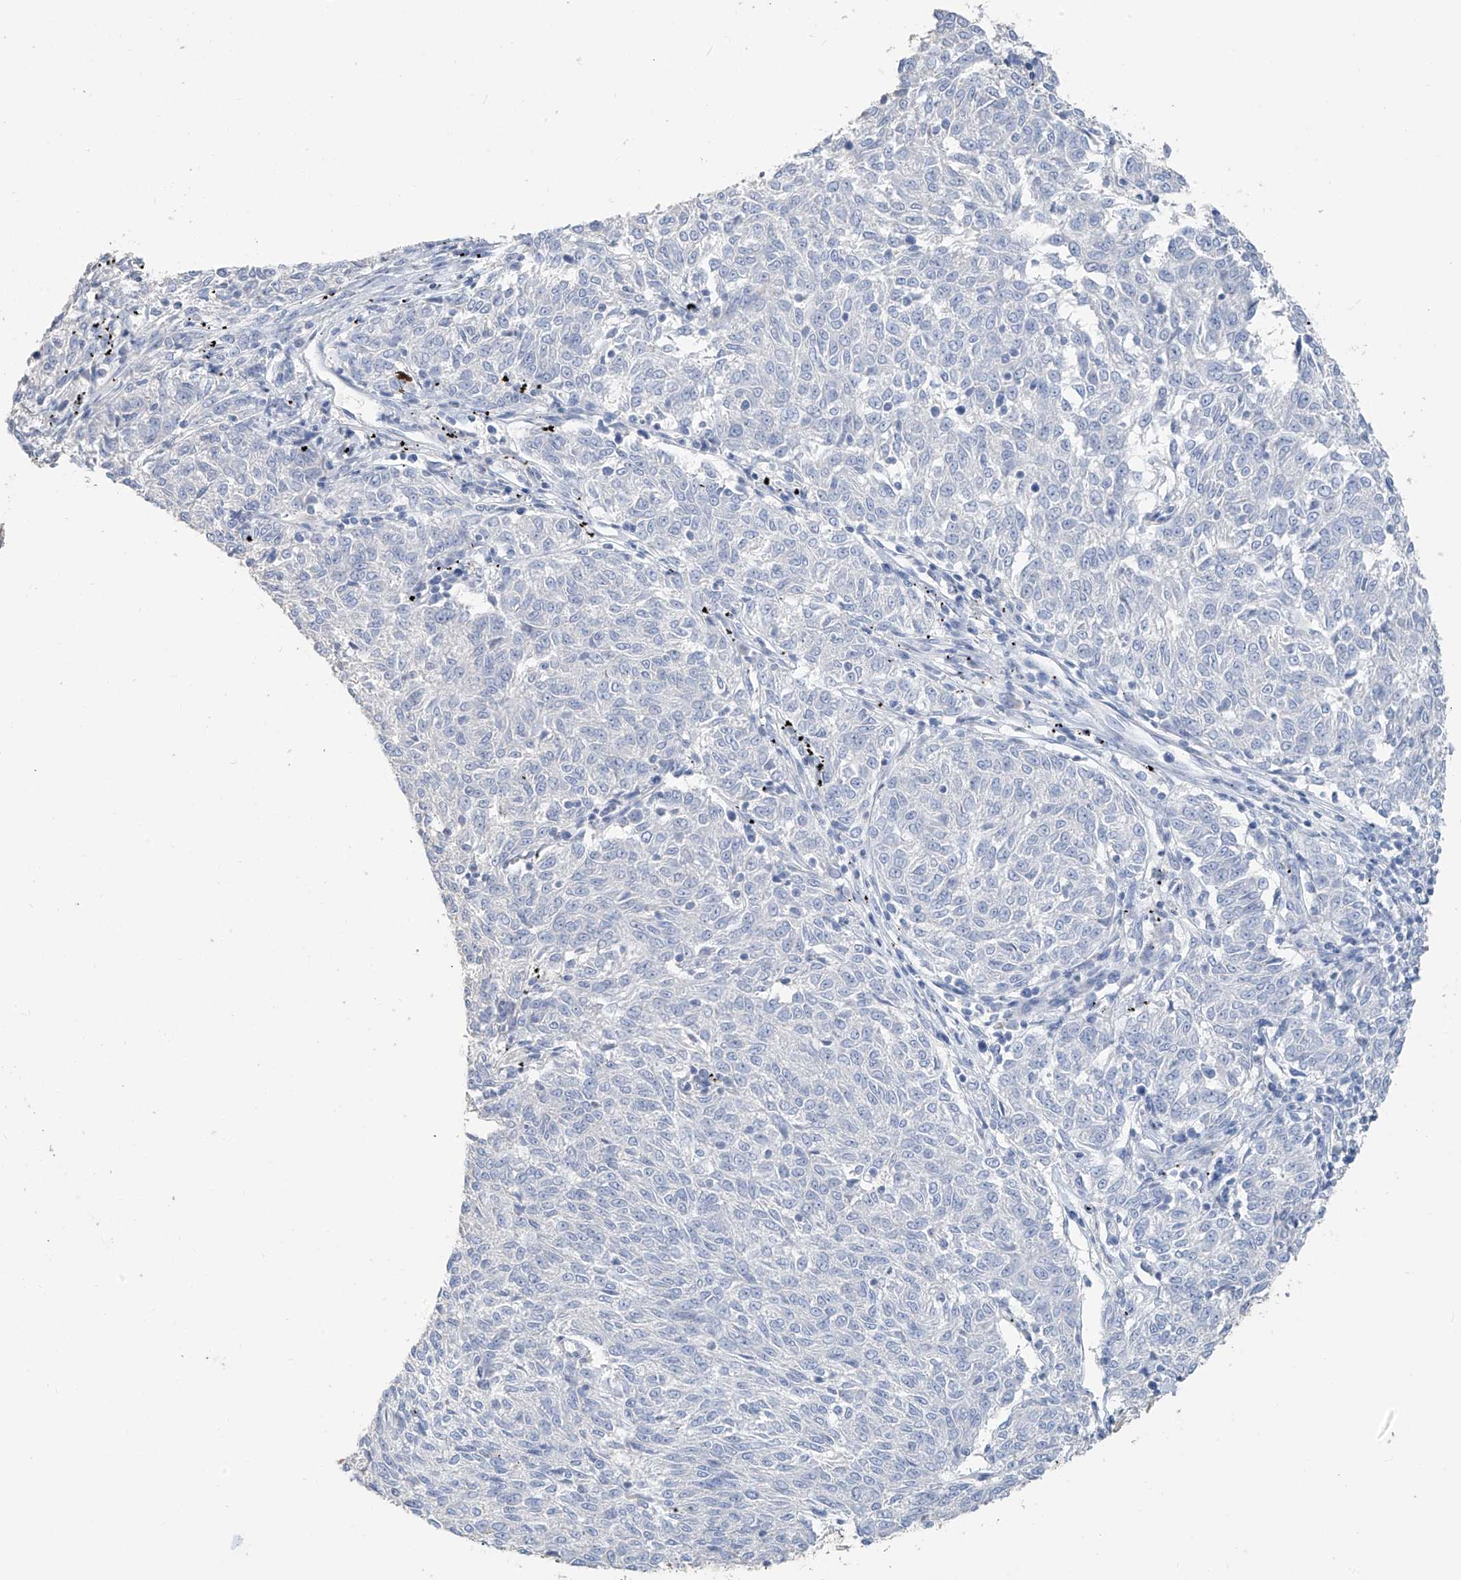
{"staining": {"intensity": "negative", "quantity": "none", "location": "none"}, "tissue": "melanoma", "cell_type": "Tumor cells", "image_type": "cancer", "snomed": [{"axis": "morphology", "description": "Malignant melanoma, NOS"}, {"axis": "topography", "description": "Skin"}], "caption": "Tumor cells are negative for brown protein staining in malignant melanoma.", "gene": "PAFAH1B3", "patient": {"sex": "female", "age": 72}}